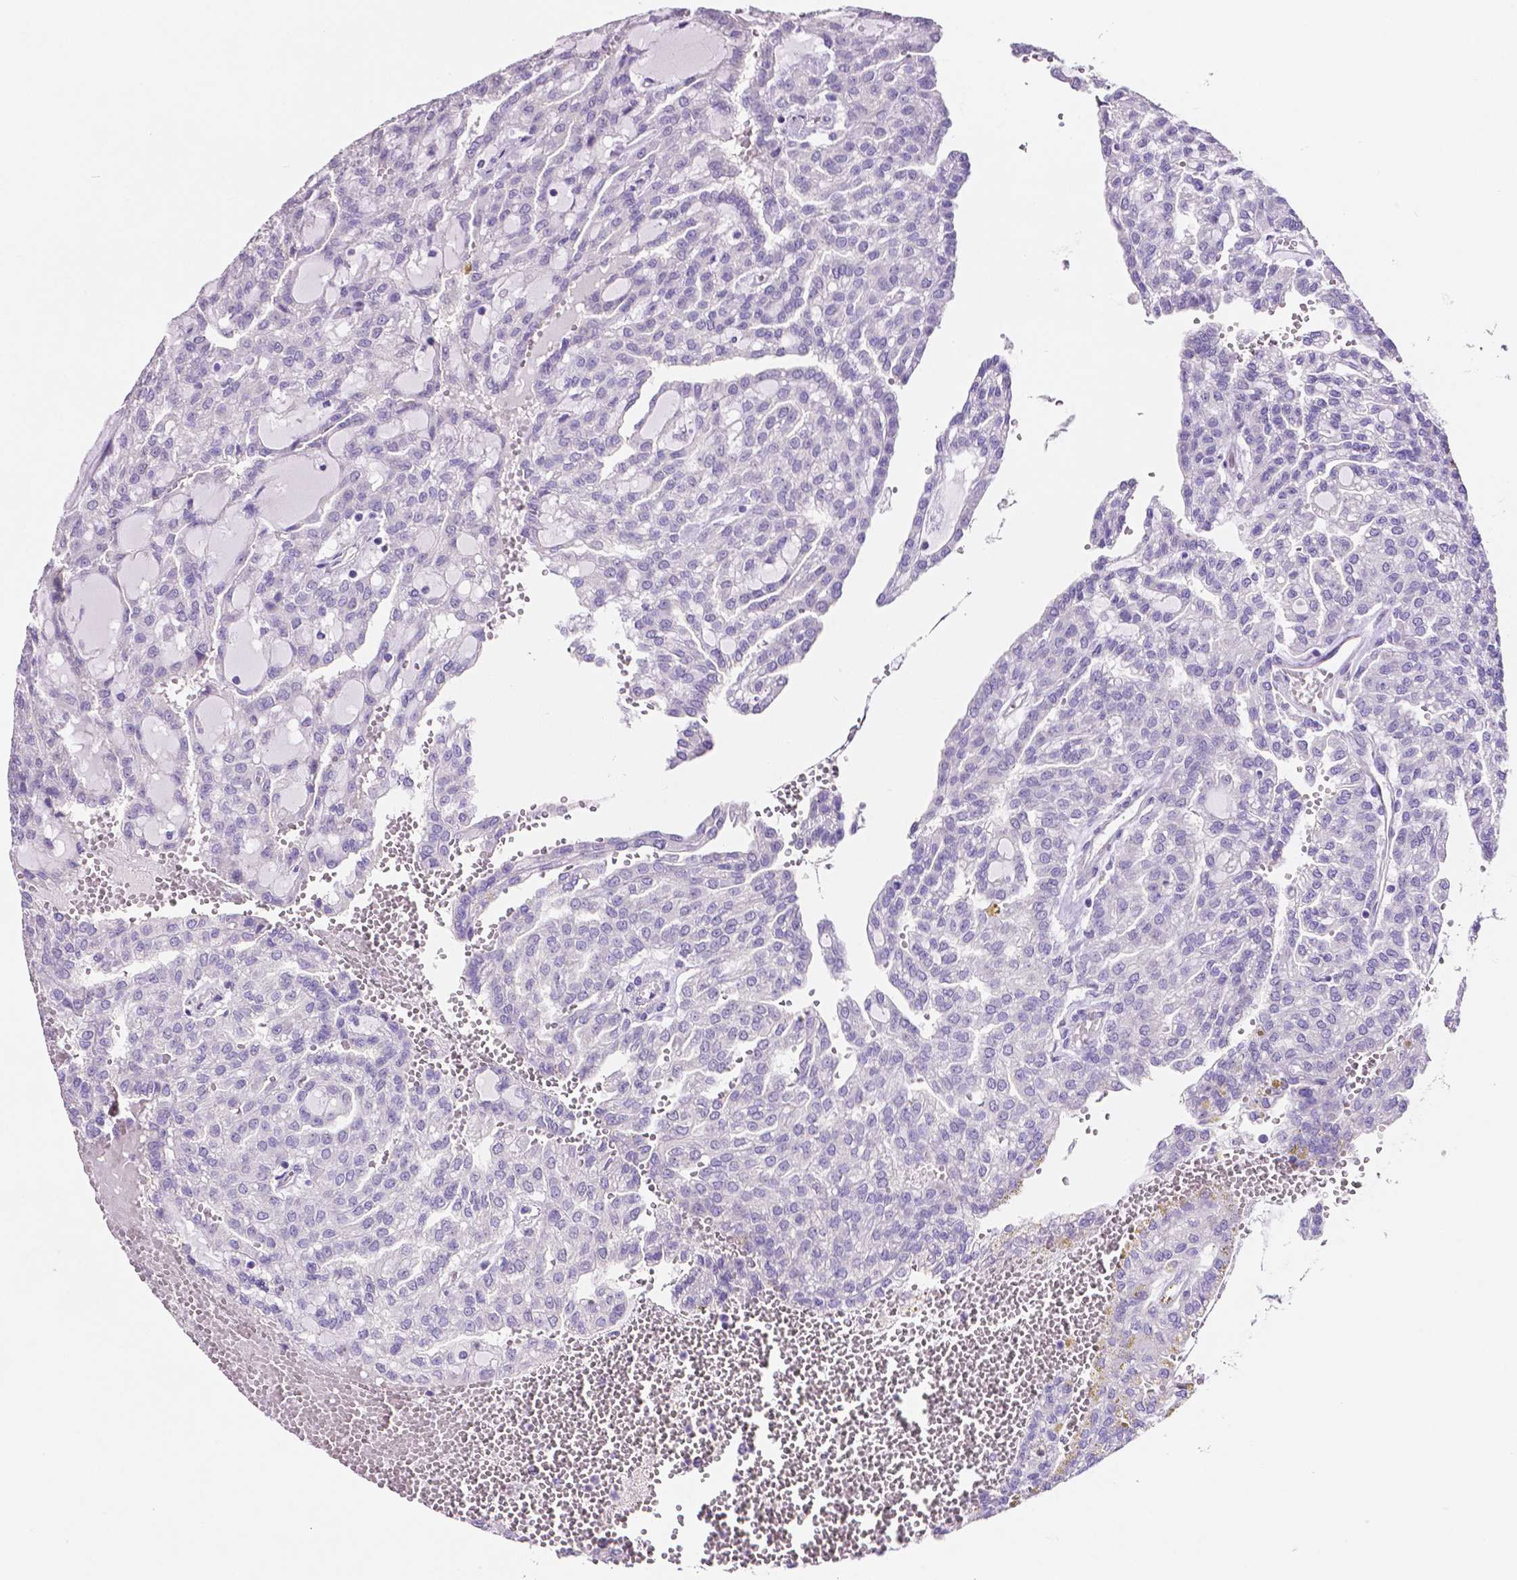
{"staining": {"intensity": "negative", "quantity": "none", "location": "none"}, "tissue": "renal cancer", "cell_type": "Tumor cells", "image_type": "cancer", "snomed": [{"axis": "morphology", "description": "Adenocarcinoma, NOS"}, {"axis": "topography", "description": "Kidney"}], "caption": "A high-resolution micrograph shows IHC staining of renal adenocarcinoma, which exhibits no significant staining in tumor cells.", "gene": "SLC22A2", "patient": {"sex": "male", "age": 63}}